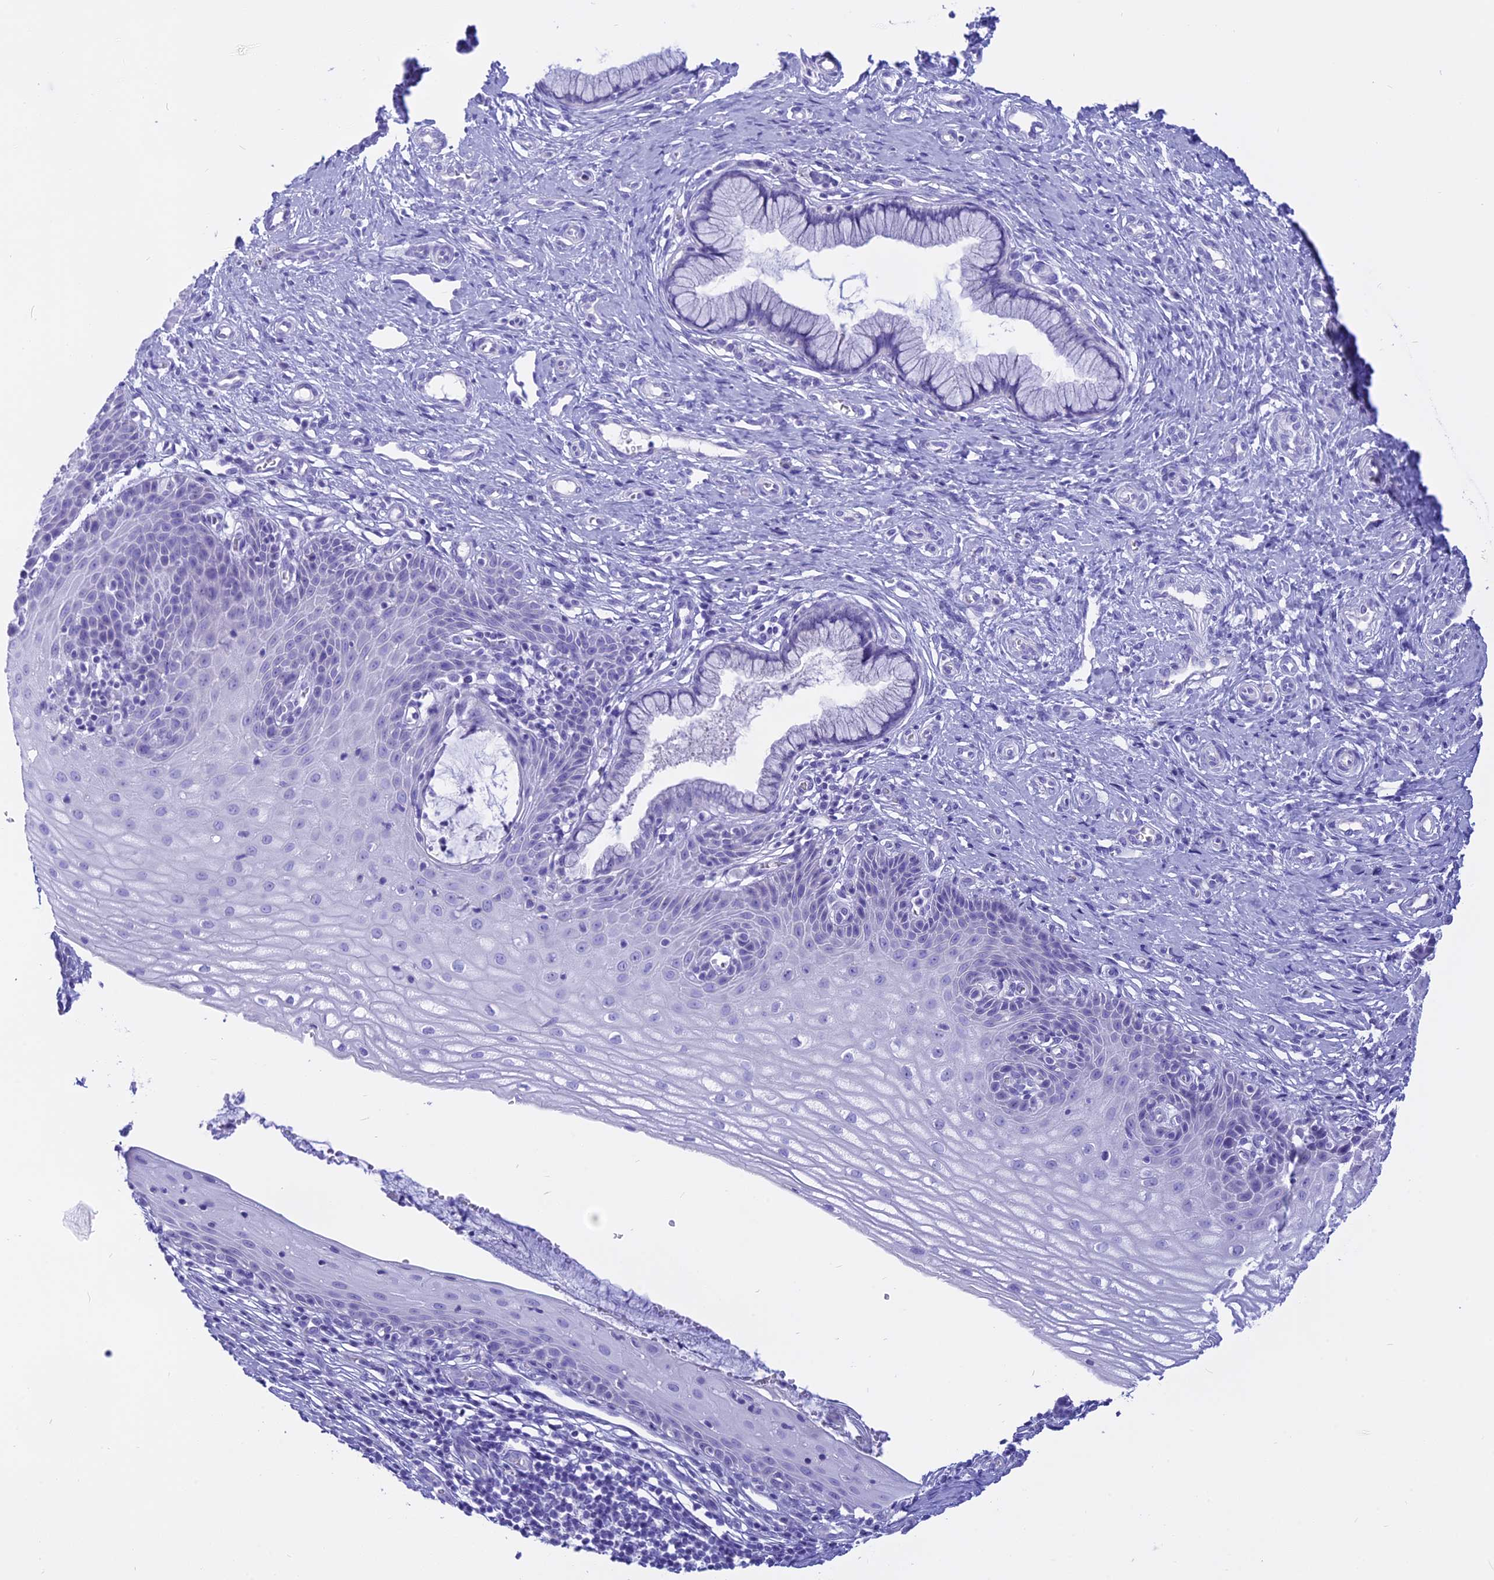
{"staining": {"intensity": "negative", "quantity": "none", "location": "none"}, "tissue": "cervix", "cell_type": "Glandular cells", "image_type": "normal", "snomed": [{"axis": "morphology", "description": "Normal tissue, NOS"}, {"axis": "topography", "description": "Cervix"}], "caption": "Protein analysis of benign cervix demonstrates no significant expression in glandular cells. (Stains: DAB (3,3'-diaminobenzidine) immunohistochemistry (IHC) with hematoxylin counter stain, Microscopy: brightfield microscopy at high magnification).", "gene": "ISCA1", "patient": {"sex": "female", "age": 36}}